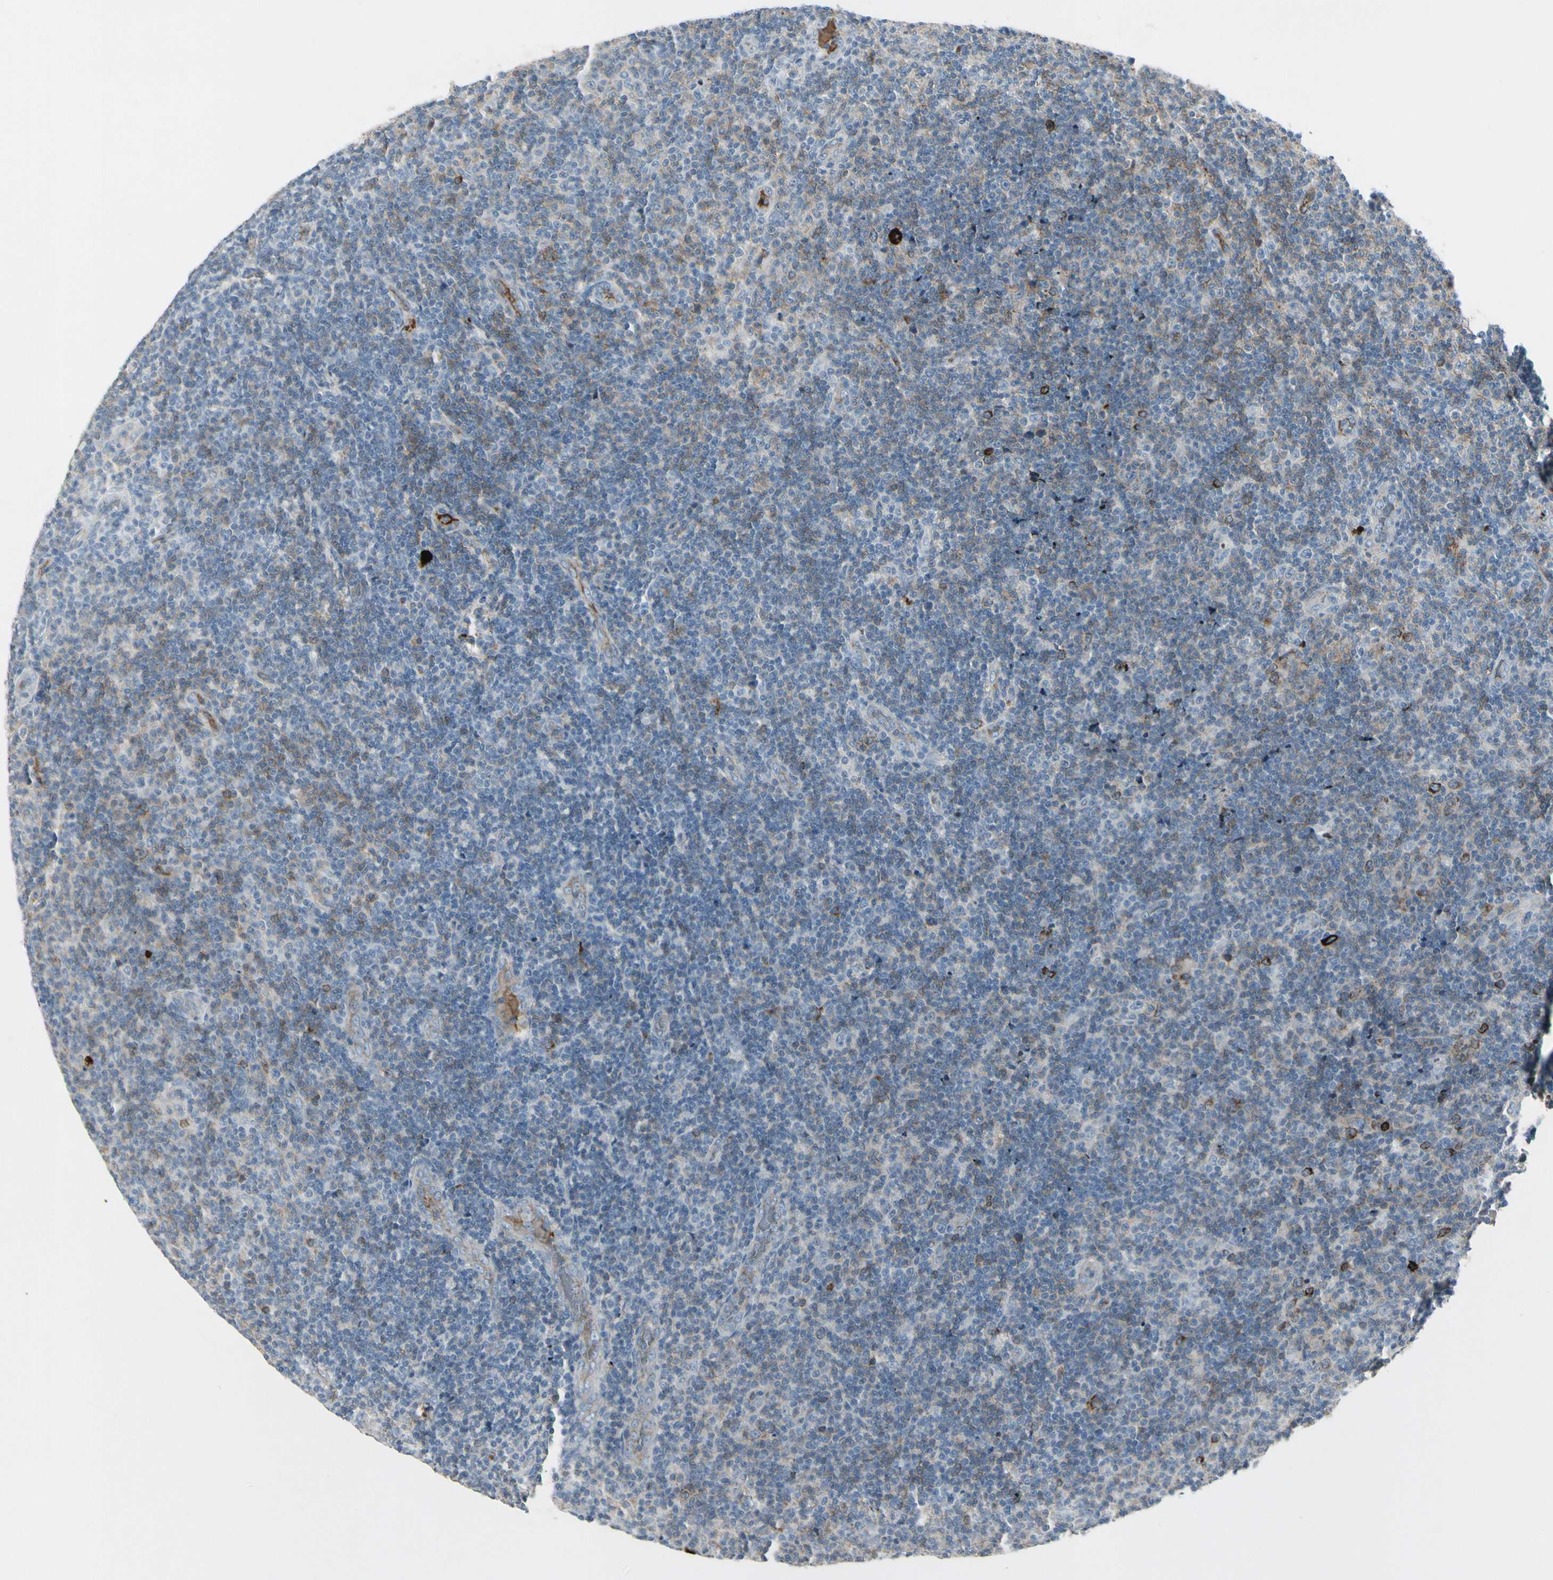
{"staining": {"intensity": "strong", "quantity": "<25%", "location": "cytoplasmic/membranous"}, "tissue": "lymphoma", "cell_type": "Tumor cells", "image_type": "cancer", "snomed": [{"axis": "morphology", "description": "Malignant lymphoma, non-Hodgkin's type, Low grade"}, {"axis": "topography", "description": "Lymph node"}], "caption": "Lymphoma stained for a protein (brown) shows strong cytoplasmic/membranous positive staining in approximately <25% of tumor cells.", "gene": "IGHM", "patient": {"sex": "male", "age": 83}}